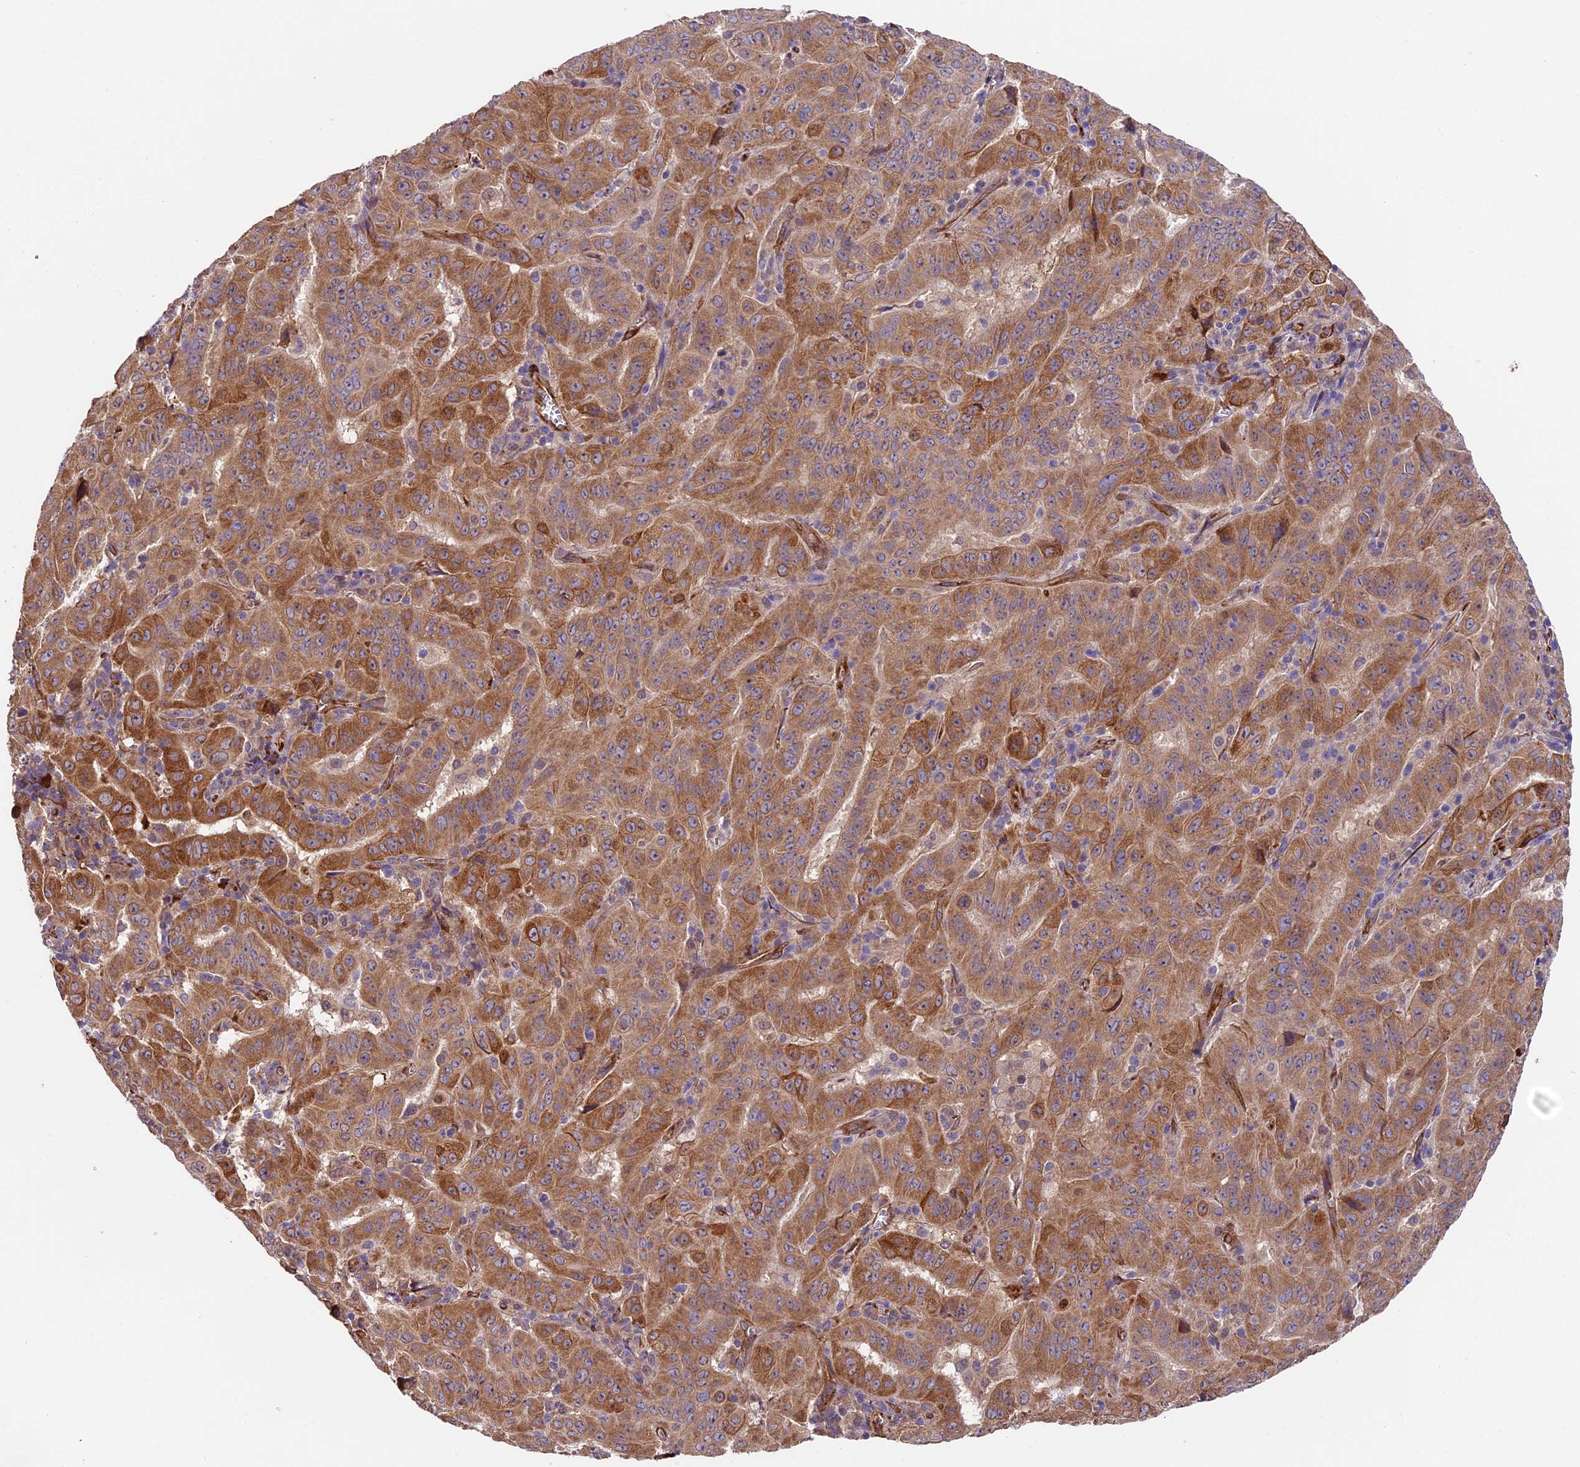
{"staining": {"intensity": "moderate", "quantity": ">75%", "location": "cytoplasmic/membranous"}, "tissue": "pancreatic cancer", "cell_type": "Tumor cells", "image_type": "cancer", "snomed": [{"axis": "morphology", "description": "Adenocarcinoma, NOS"}, {"axis": "topography", "description": "Pancreas"}], "caption": "Adenocarcinoma (pancreatic) was stained to show a protein in brown. There is medium levels of moderate cytoplasmic/membranous expression in about >75% of tumor cells. Nuclei are stained in blue.", "gene": "LSM7", "patient": {"sex": "male", "age": 63}}